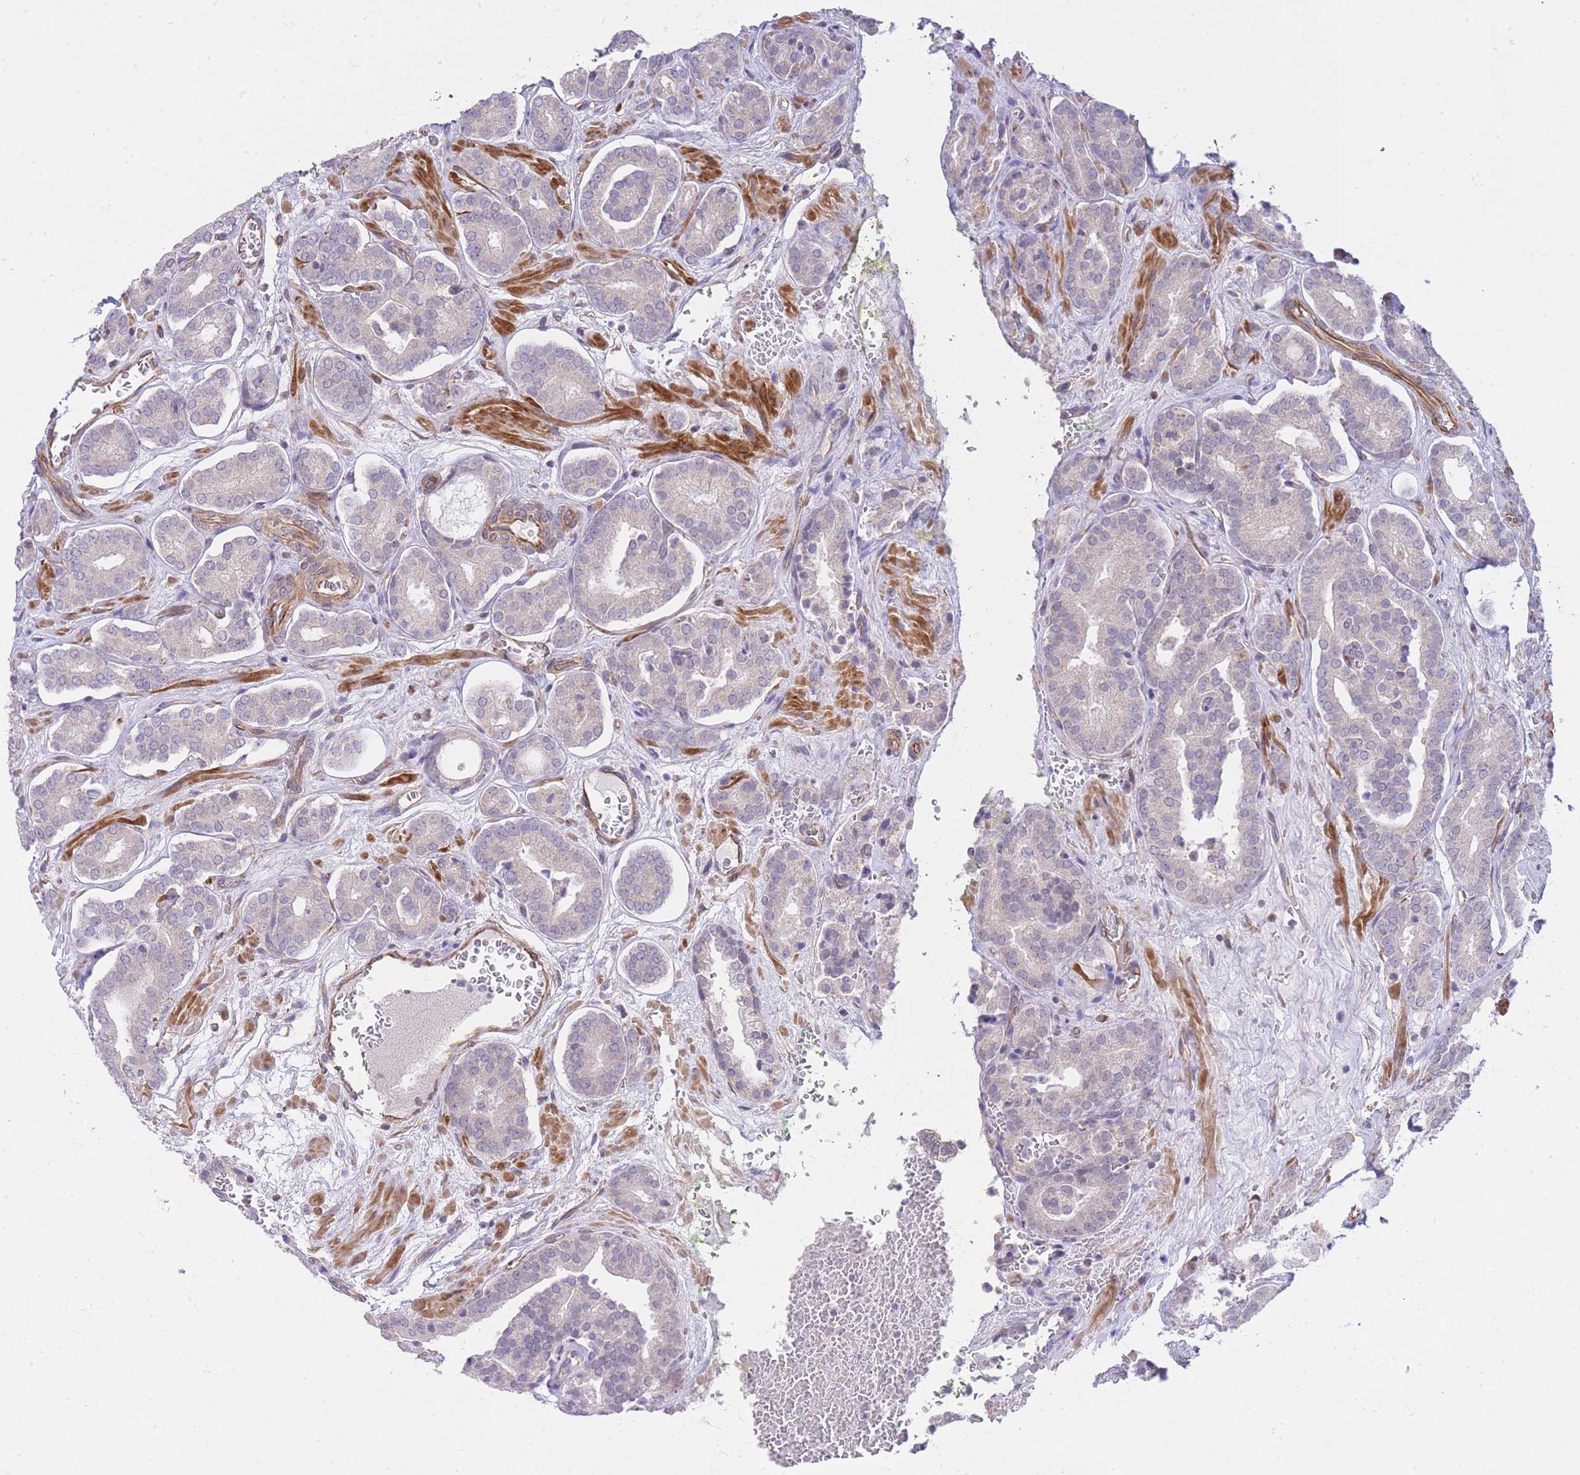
{"staining": {"intensity": "negative", "quantity": "none", "location": "none"}, "tissue": "prostate cancer", "cell_type": "Tumor cells", "image_type": "cancer", "snomed": [{"axis": "morphology", "description": "Adenocarcinoma, High grade"}, {"axis": "topography", "description": "Prostate"}], "caption": "A high-resolution histopathology image shows IHC staining of adenocarcinoma (high-grade) (prostate), which demonstrates no significant staining in tumor cells.", "gene": "CTBP1", "patient": {"sex": "male", "age": 66}}